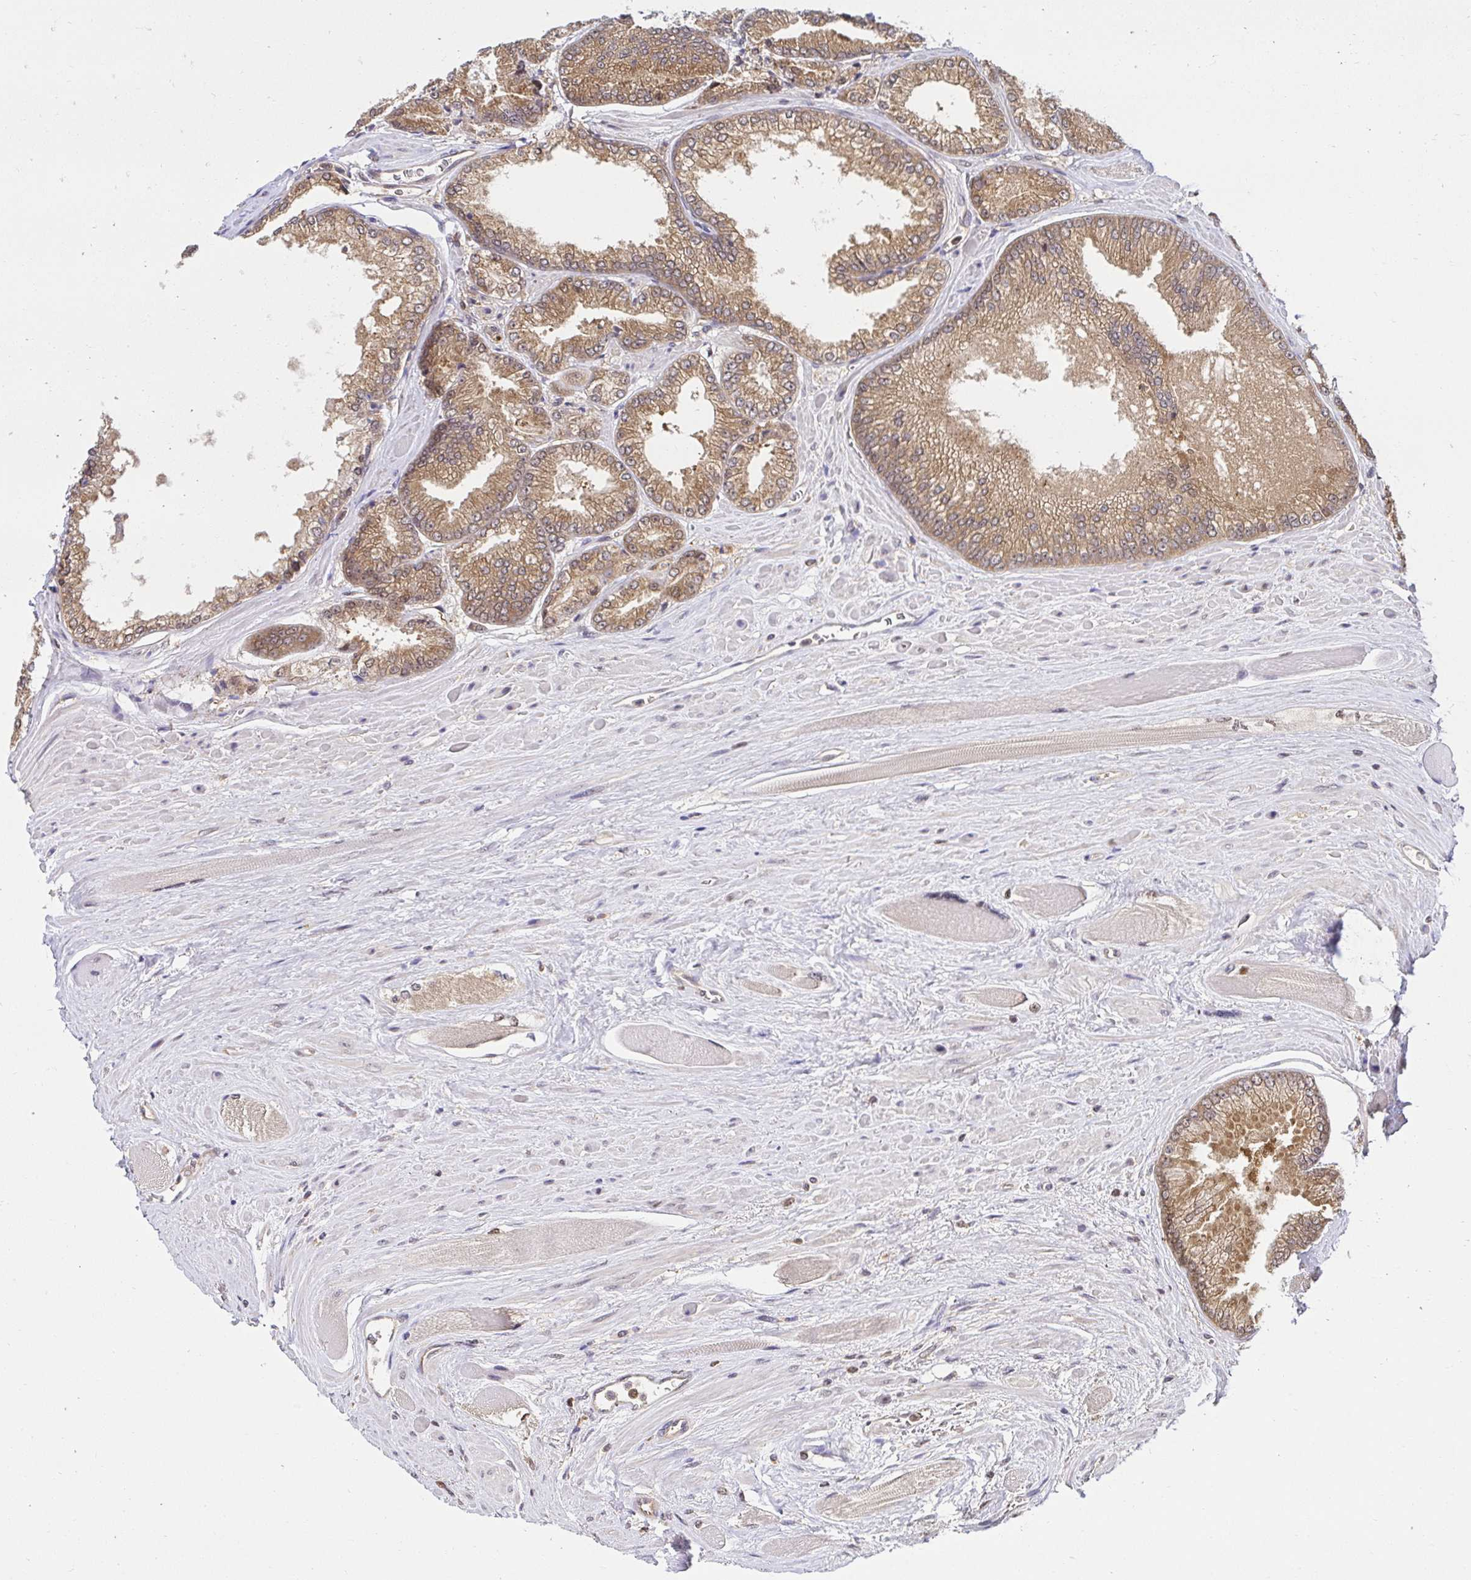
{"staining": {"intensity": "moderate", "quantity": ">75%", "location": "cytoplasmic/membranous,nuclear"}, "tissue": "prostate cancer", "cell_type": "Tumor cells", "image_type": "cancer", "snomed": [{"axis": "morphology", "description": "Adenocarcinoma, Low grade"}, {"axis": "topography", "description": "Prostate"}], "caption": "Prostate cancer (low-grade adenocarcinoma) stained for a protein reveals moderate cytoplasmic/membranous and nuclear positivity in tumor cells.", "gene": "PSMA4", "patient": {"sex": "male", "age": 67}}